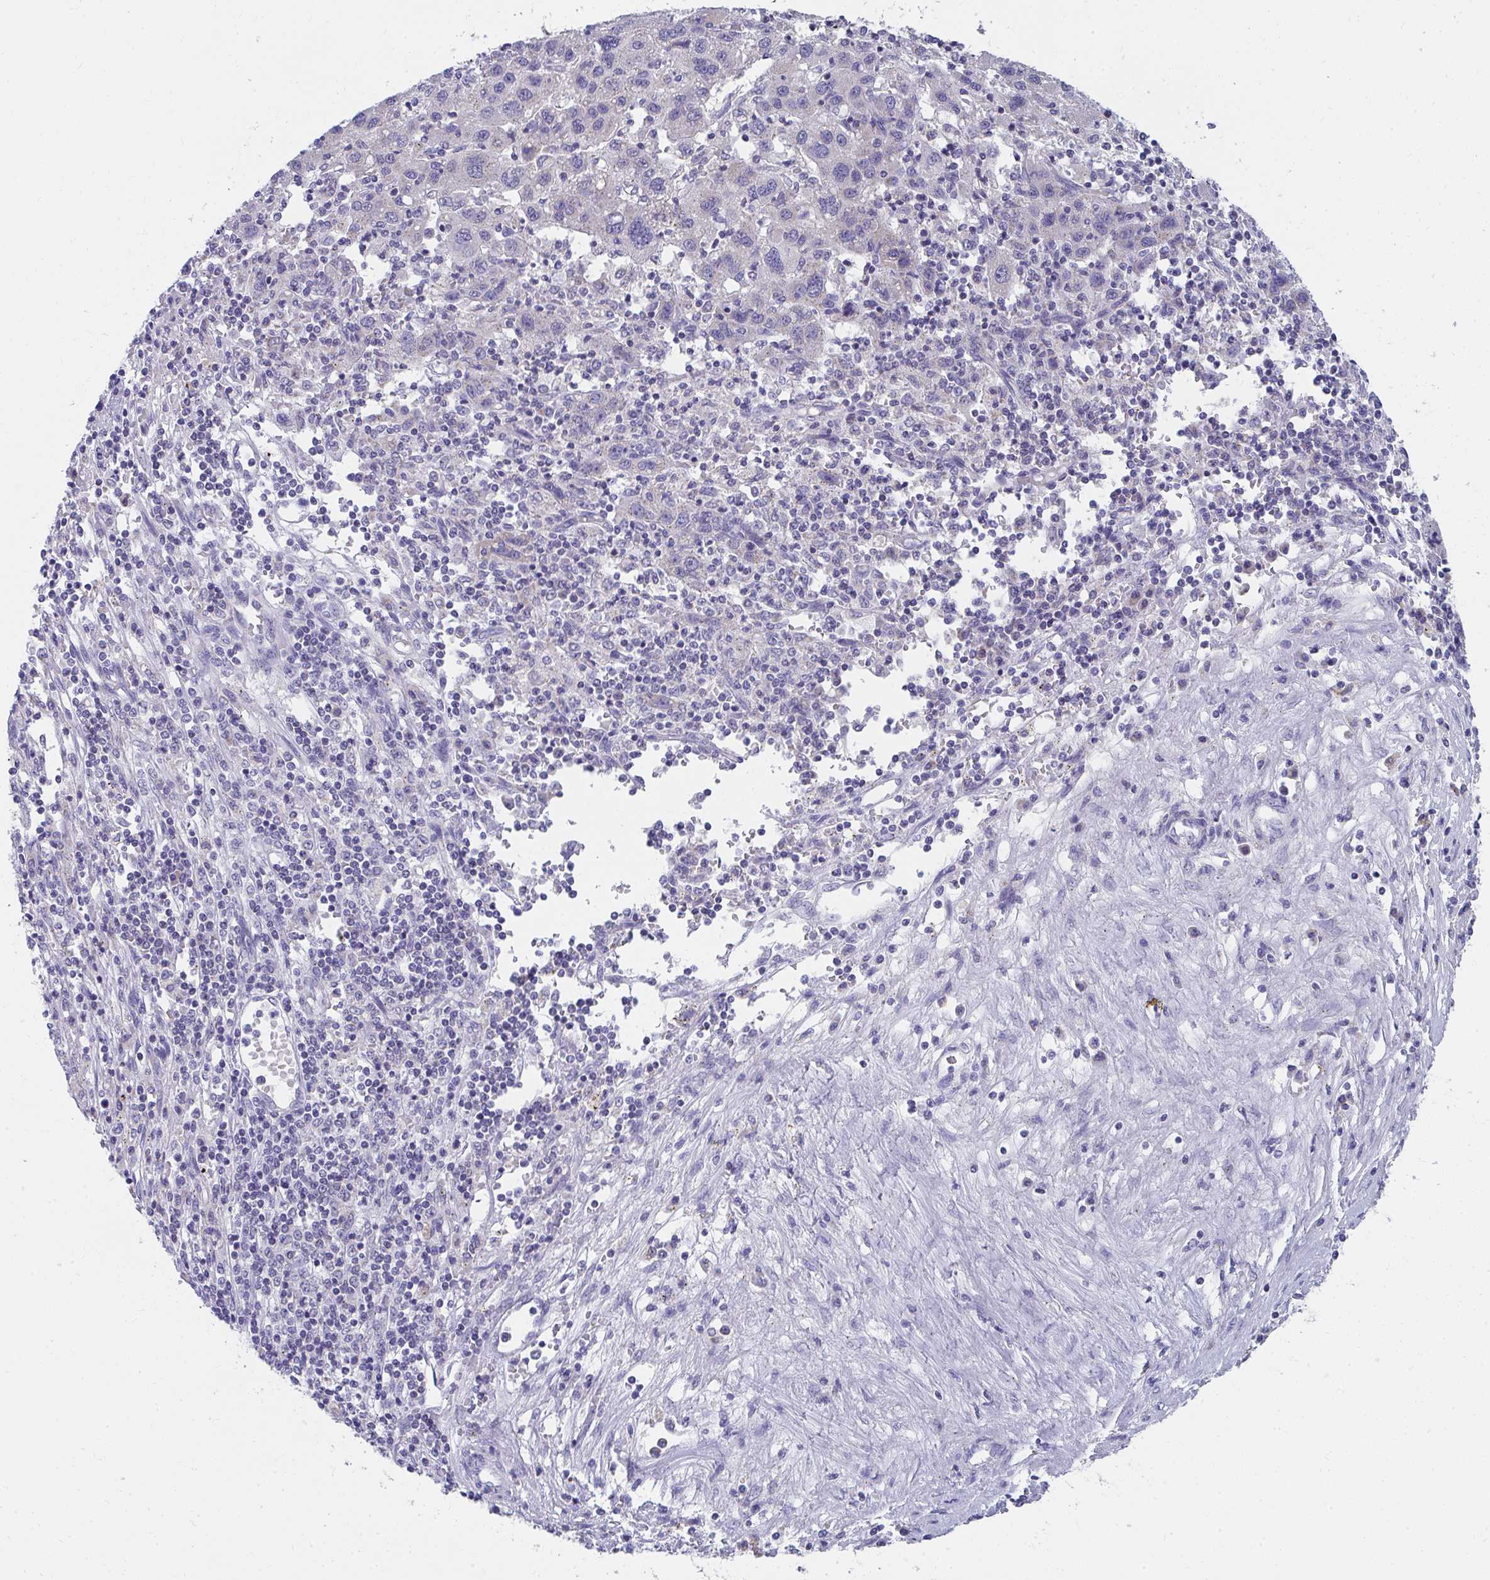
{"staining": {"intensity": "negative", "quantity": "none", "location": "none"}, "tissue": "liver cancer", "cell_type": "Tumor cells", "image_type": "cancer", "snomed": [{"axis": "morphology", "description": "Carcinoma, Hepatocellular, NOS"}, {"axis": "topography", "description": "Liver"}], "caption": "Hepatocellular carcinoma (liver) was stained to show a protein in brown. There is no significant staining in tumor cells.", "gene": "TMPRSS2", "patient": {"sex": "female", "age": 77}}